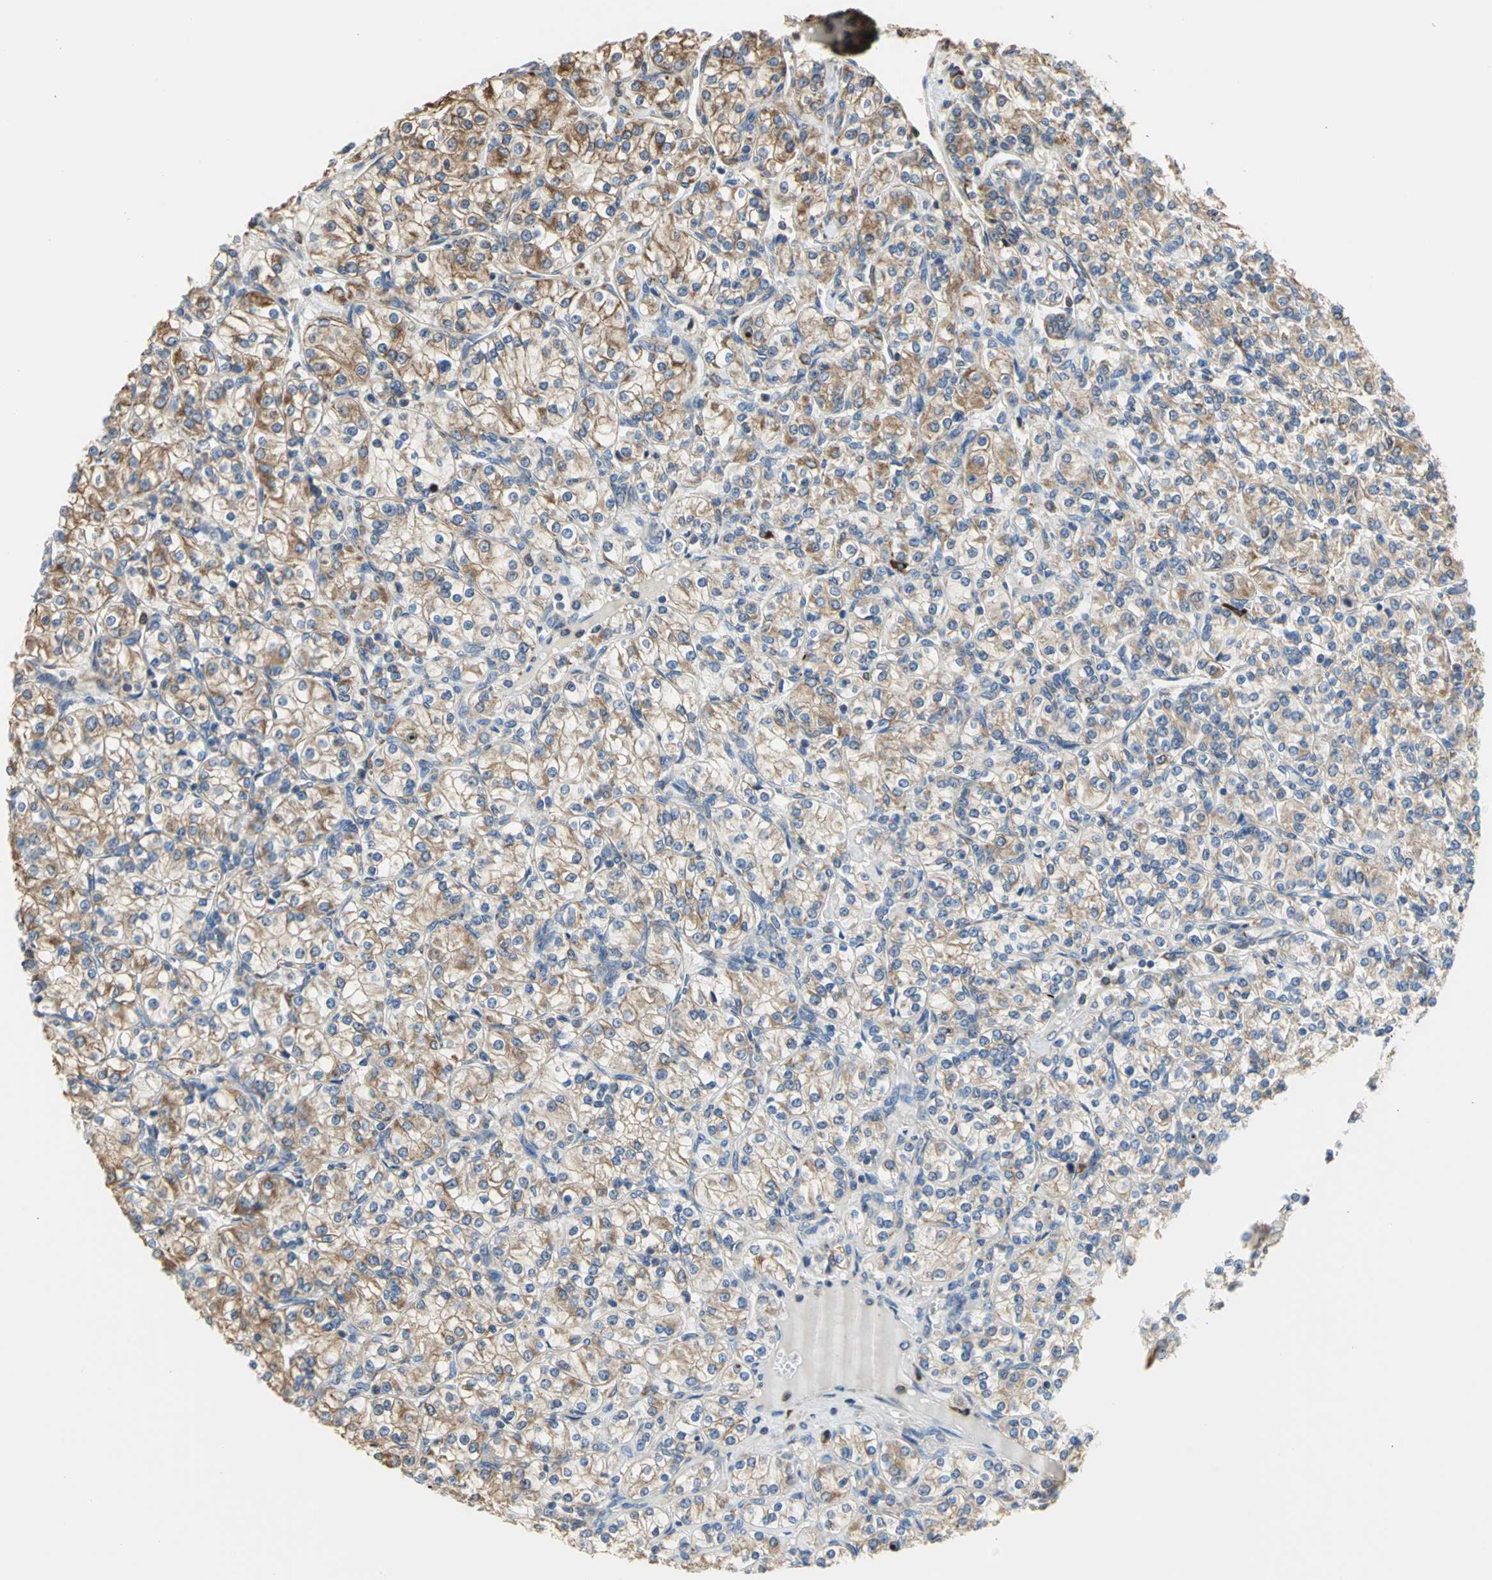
{"staining": {"intensity": "moderate", "quantity": ">75%", "location": "cytoplasmic/membranous"}, "tissue": "renal cancer", "cell_type": "Tumor cells", "image_type": "cancer", "snomed": [{"axis": "morphology", "description": "Adenocarcinoma, NOS"}, {"axis": "topography", "description": "Kidney"}], "caption": "Renal cancer tissue shows moderate cytoplasmic/membranous positivity in approximately >75% of tumor cells (DAB (3,3'-diaminobenzidine) = brown stain, brightfield microscopy at high magnification).", "gene": "SDF2L1", "patient": {"sex": "male", "age": 77}}